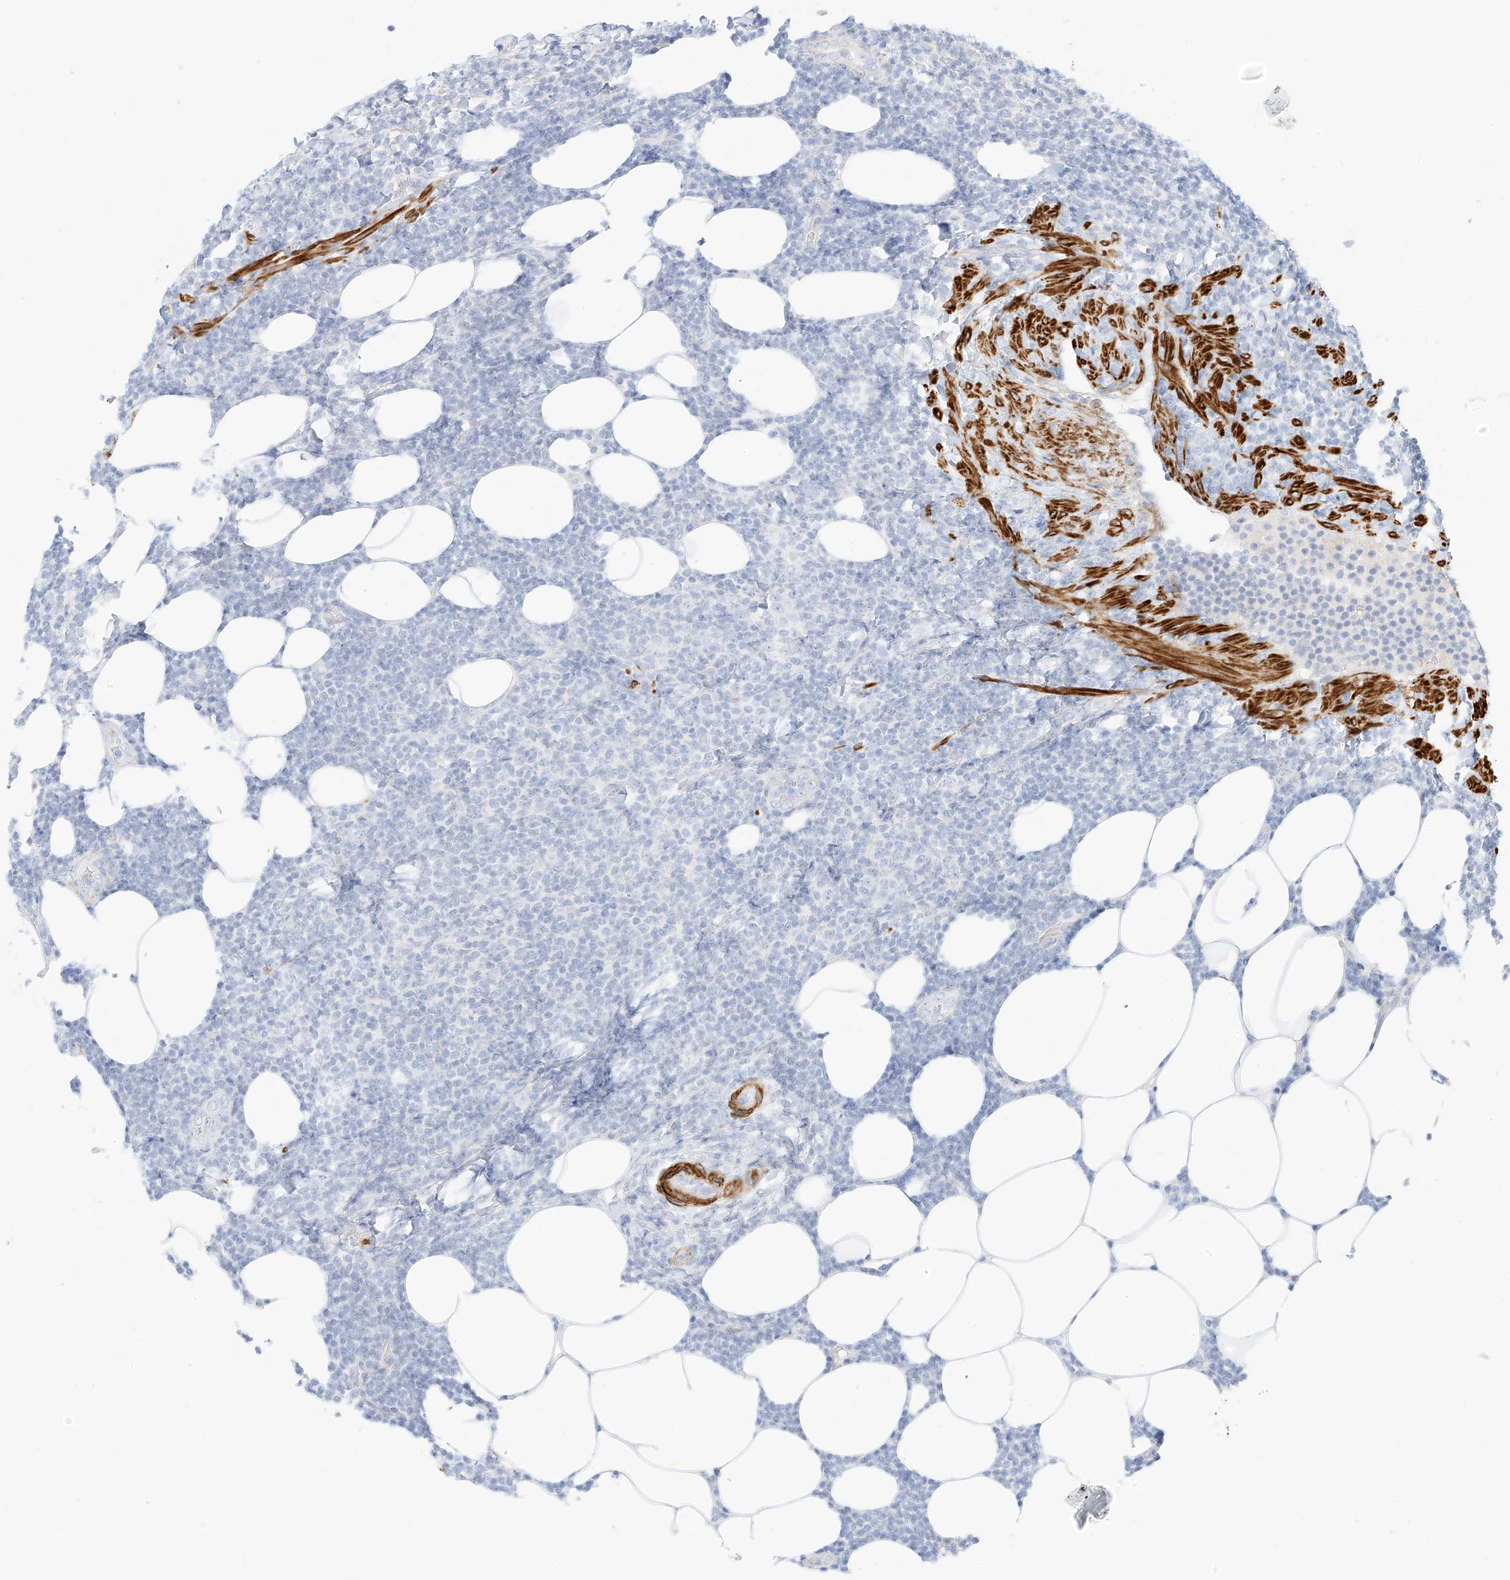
{"staining": {"intensity": "negative", "quantity": "none", "location": "none"}, "tissue": "lymphoma", "cell_type": "Tumor cells", "image_type": "cancer", "snomed": [{"axis": "morphology", "description": "Malignant lymphoma, non-Hodgkin's type, Low grade"}, {"axis": "topography", "description": "Lymph node"}], "caption": "The micrograph shows no significant expression in tumor cells of low-grade malignant lymphoma, non-Hodgkin's type.", "gene": "ST3GAL5", "patient": {"sex": "male", "age": 66}}